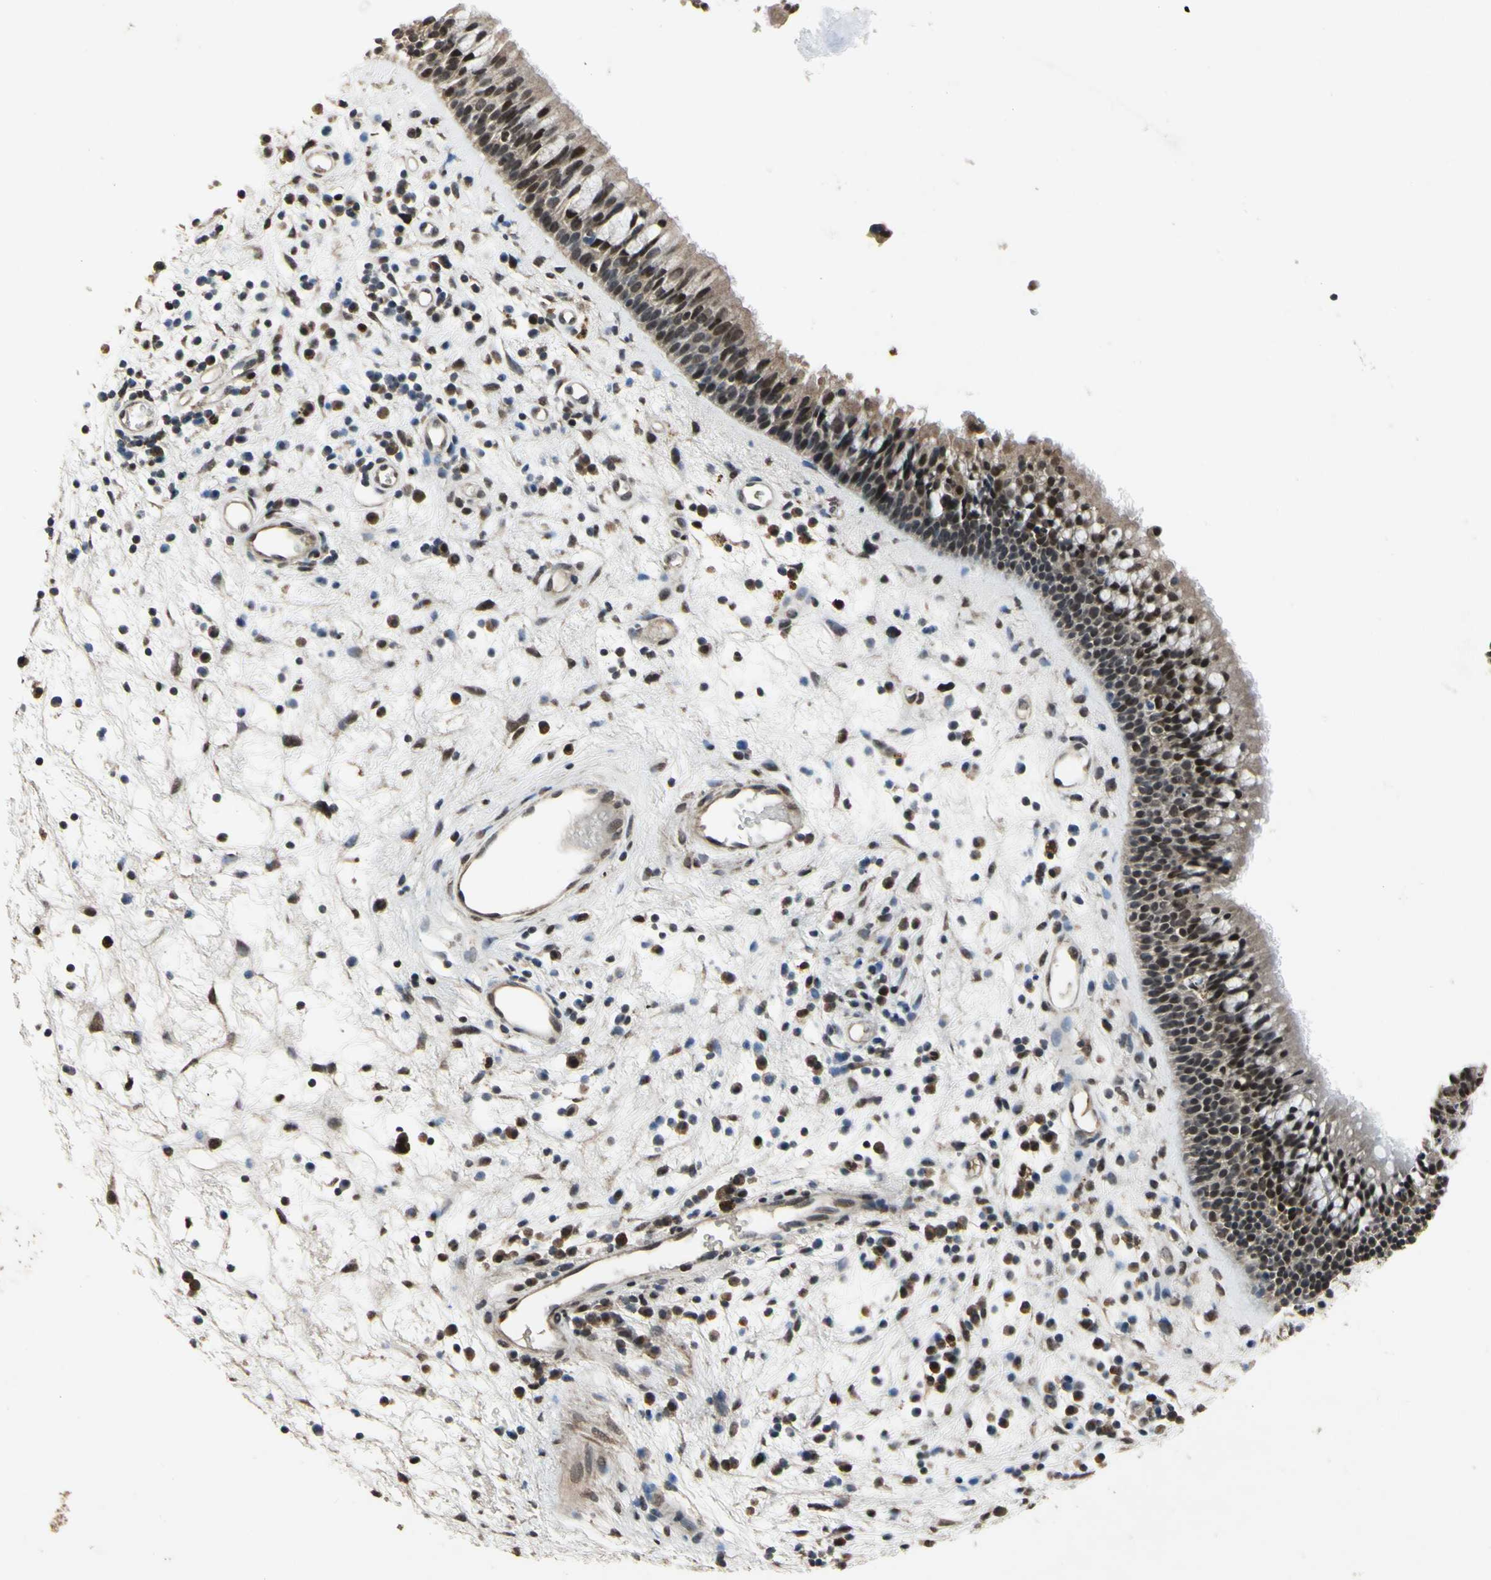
{"staining": {"intensity": "strong", "quantity": ">75%", "location": "nuclear"}, "tissue": "nasopharynx", "cell_type": "Respiratory epithelial cells", "image_type": "normal", "snomed": [{"axis": "morphology", "description": "Normal tissue, NOS"}, {"axis": "morphology", "description": "Inflammation, NOS"}, {"axis": "topography", "description": "Nasopharynx"}], "caption": "Respiratory epithelial cells display high levels of strong nuclear staining in about >75% of cells in benign human nasopharynx.", "gene": "ZNF174", "patient": {"sex": "male", "age": 48}}